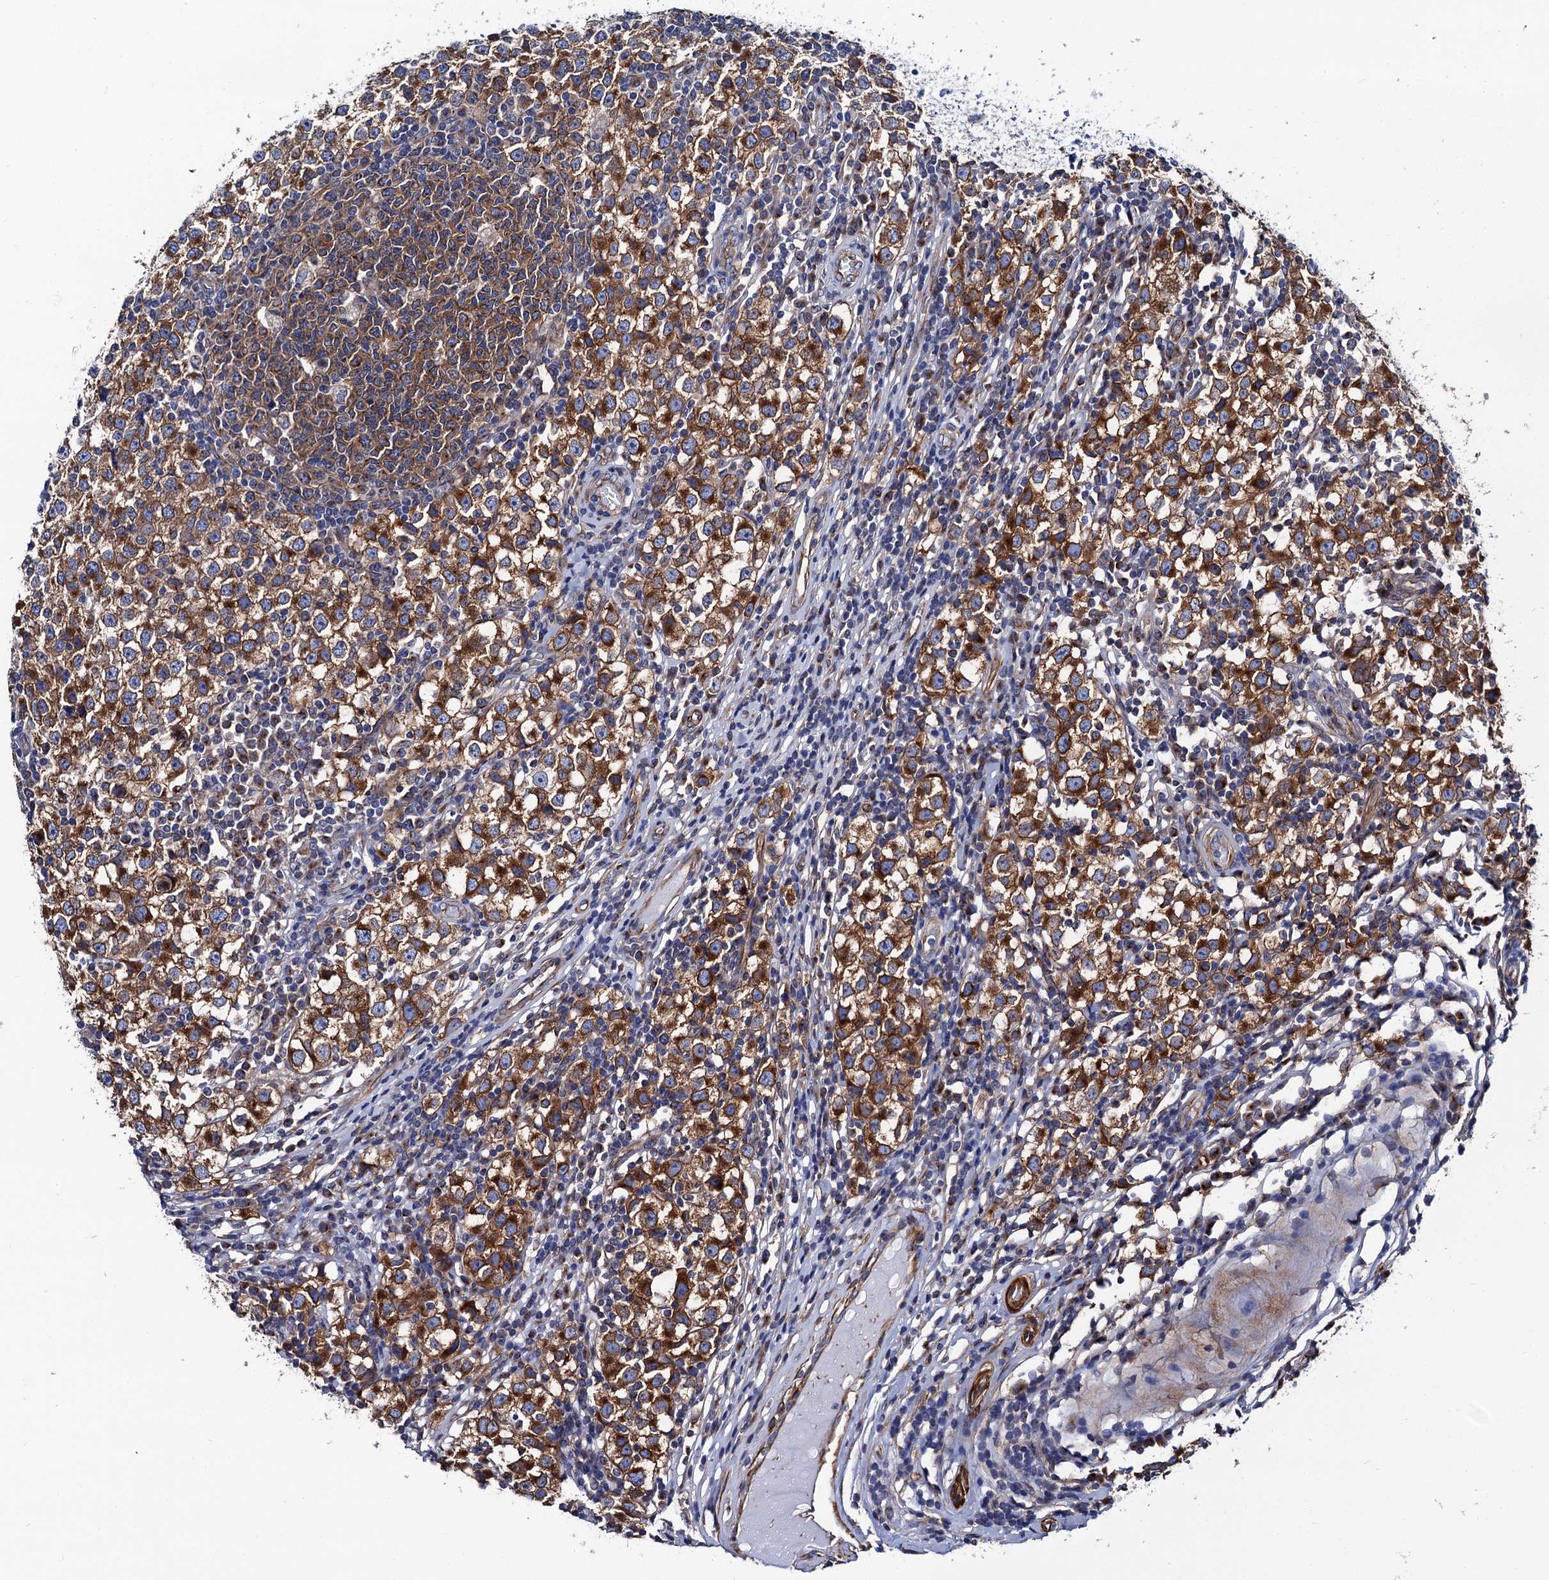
{"staining": {"intensity": "strong", "quantity": ">75%", "location": "cytoplasmic/membranous"}, "tissue": "testis cancer", "cell_type": "Tumor cells", "image_type": "cancer", "snomed": [{"axis": "morphology", "description": "Seminoma, NOS"}, {"axis": "topography", "description": "Testis"}], "caption": "Immunohistochemical staining of human testis seminoma shows high levels of strong cytoplasmic/membranous protein staining in approximately >75% of tumor cells.", "gene": "ZDHHC18", "patient": {"sex": "male", "age": 65}}